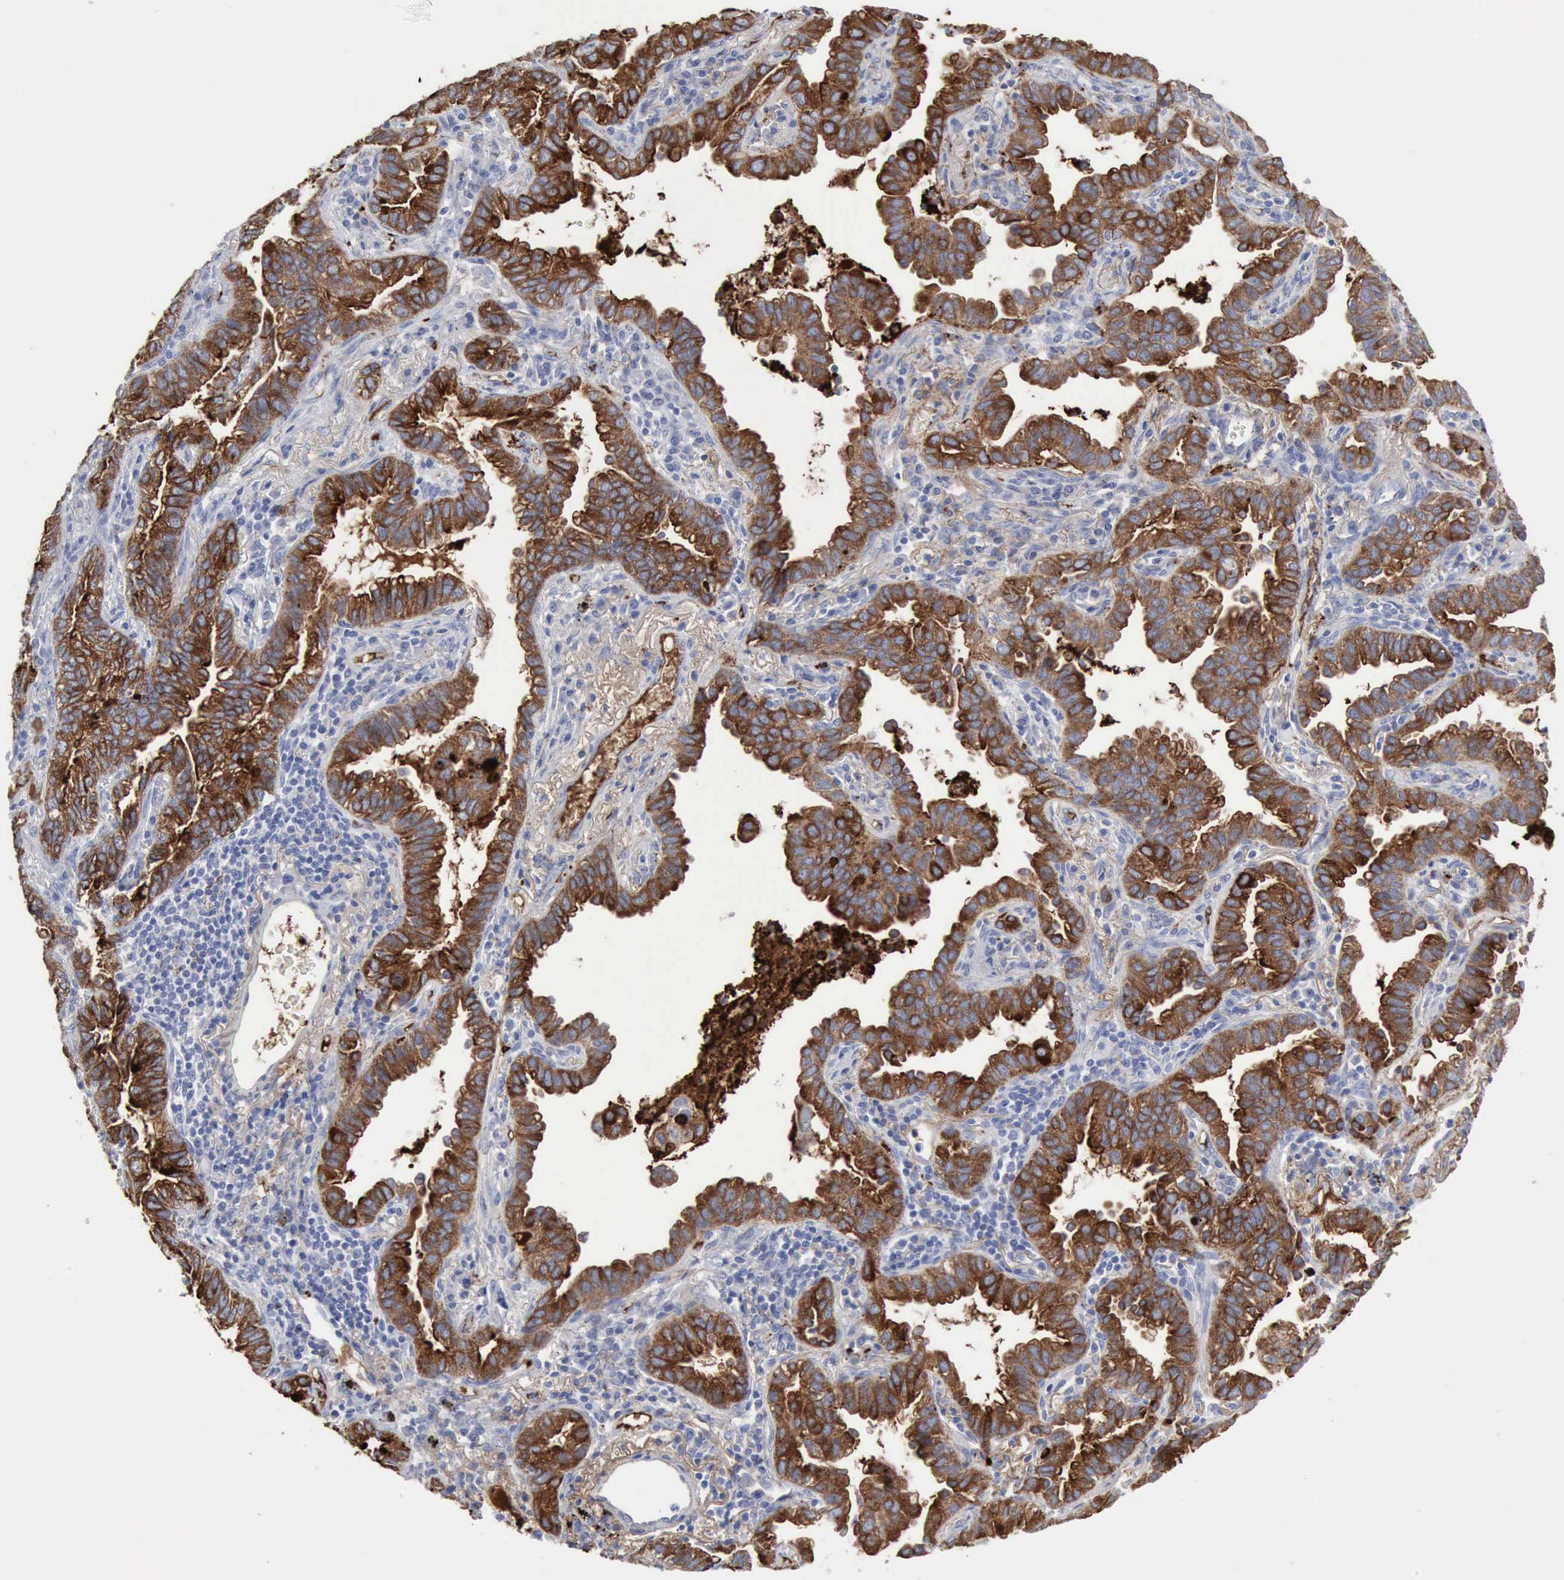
{"staining": {"intensity": "strong", "quantity": ">75%", "location": "cytoplasmic/membranous"}, "tissue": "lung cancer", "cell_type": "Tumor cells", "image_type": "cancer", "snomed": [{"axis": "morphology", "description": "Adenocarcinoma, NOS"}, {"axis": "topography", "description": "Lung"}], "caption": "Strong cytoplasmic/membranous positivity is appreciated in about >75% of tumor cells in lung cancer (adenocarcinoma). (DAB (3,3'-diaminobenzidine) IHC, brown staining for protein, blue staining for nuclei).", "gene": "C4BPA", "patient": {"sex": "female", "age": 50}}